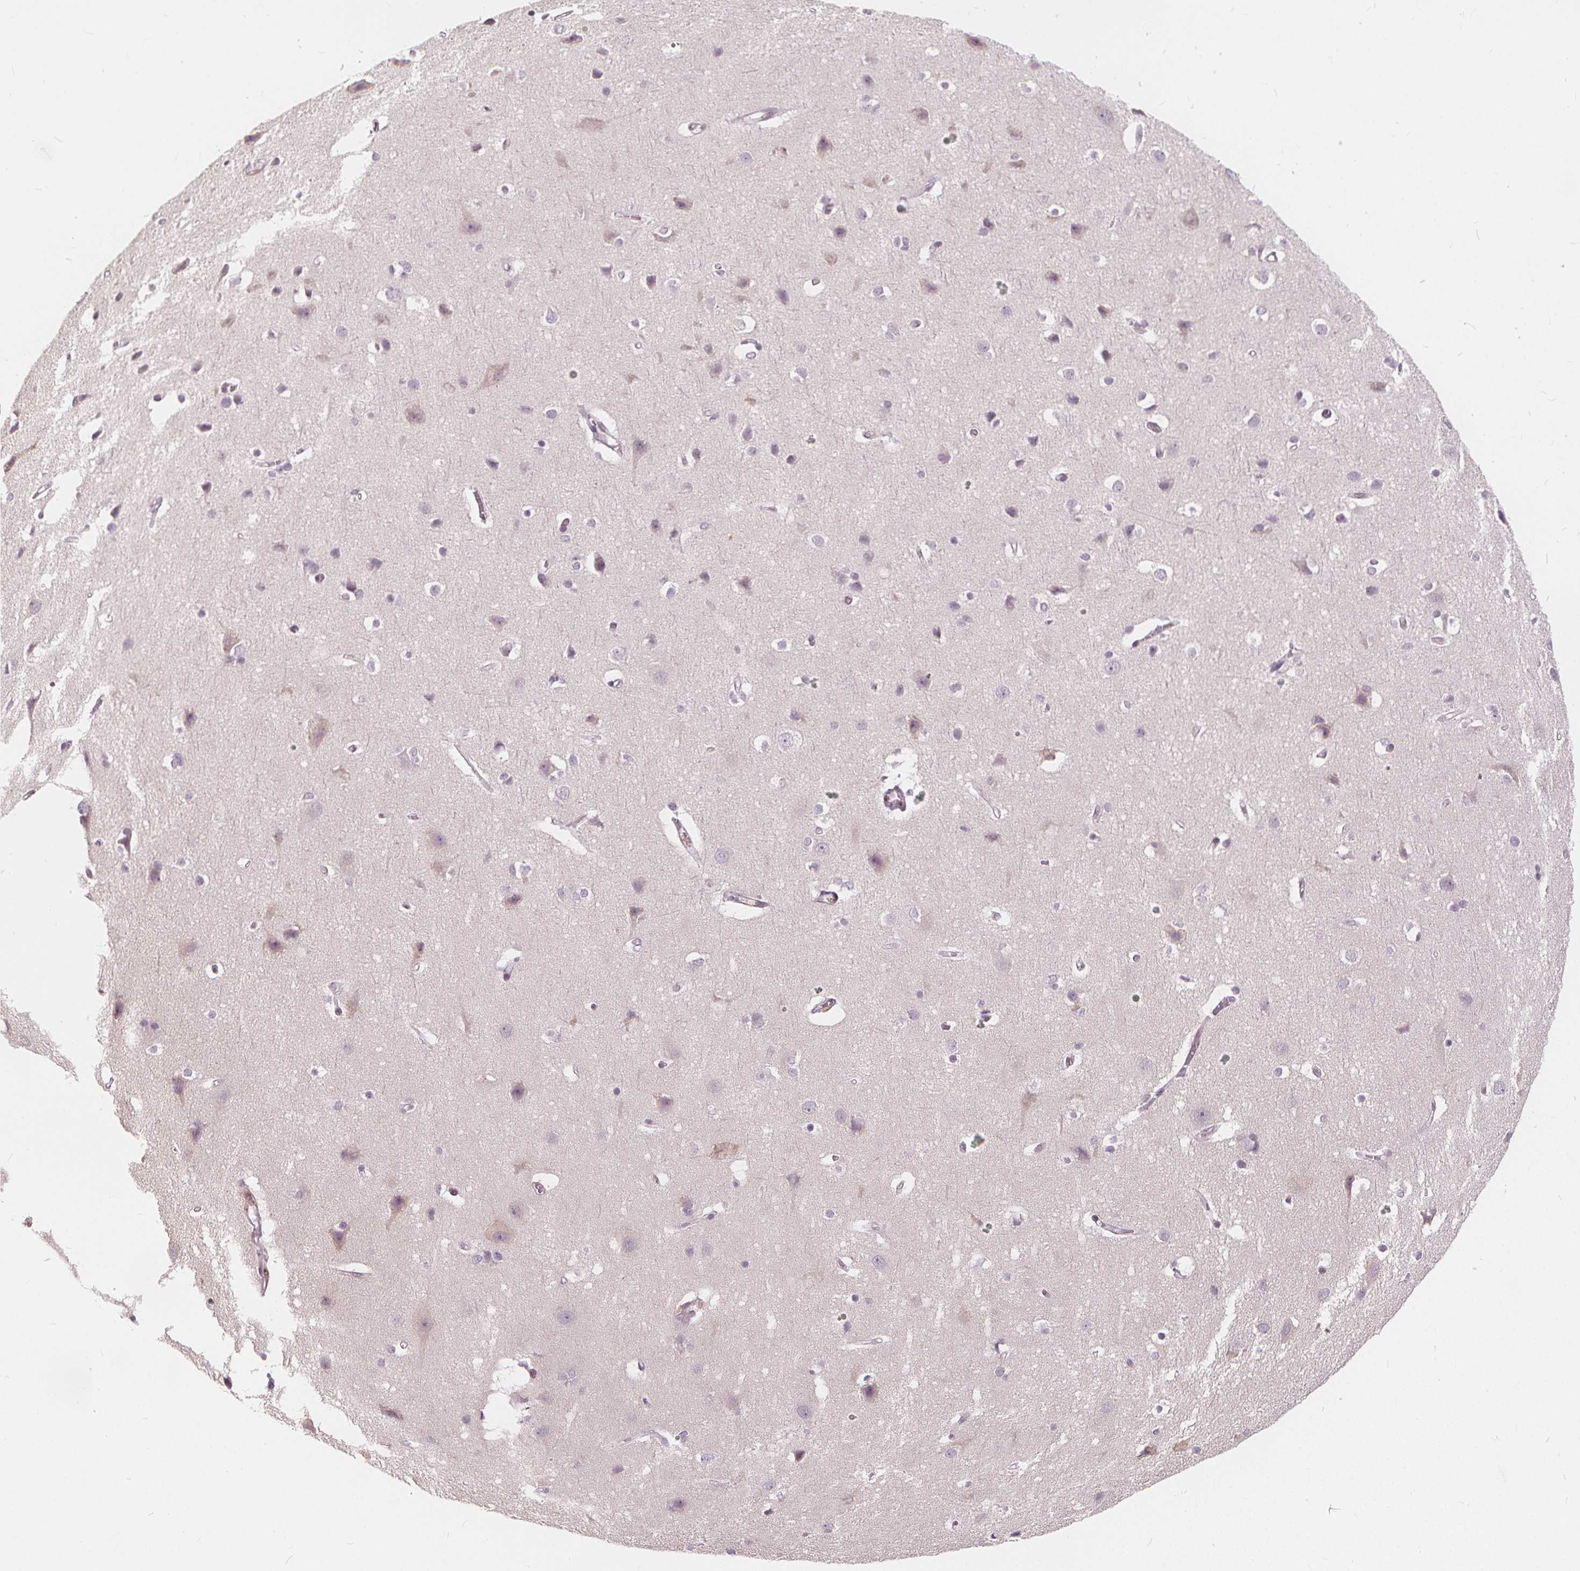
{"staining": {"intensity": "weak", "quantity": ">75%", "location": "cytoplasmic/membranous"}, "tissue": "cerebral cortex", "cell_type": "Endothelial cells", "image_type": "normal", "snomed": [{"axis": "morphology", "description": "Normal tissue, NOS"}, {"axis": "topography", "description": "Cerebral cortex"}], "caption": "An immunohistochemistry histopathology image of normal tissue is shown. Protein staining in brown labels weak cytoplasmic/membranous positivity in cerebral cortex within endothelial cells.", "gene": "DRC3", "patient": {"sex": "male", "age": 37}}